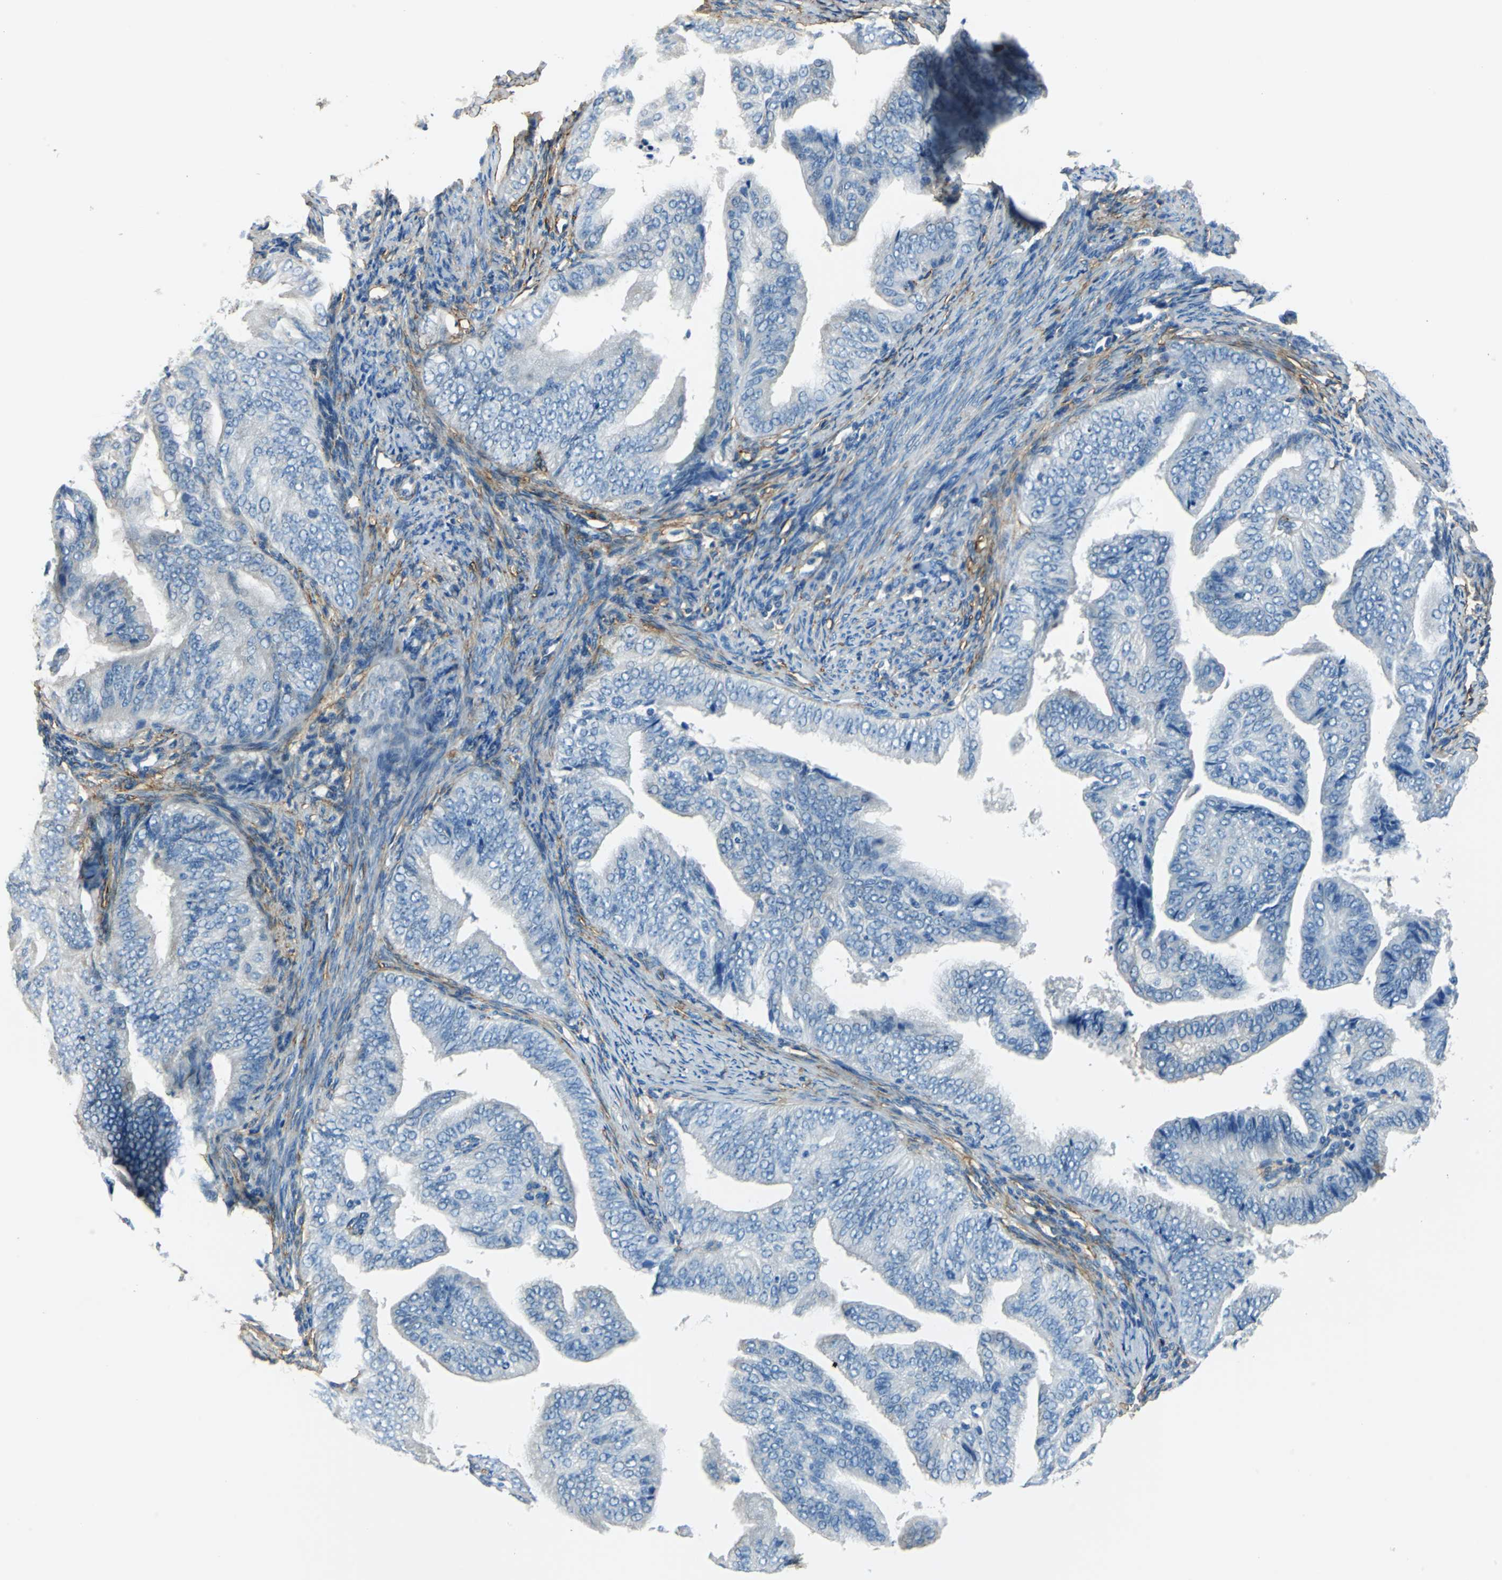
{"staining": {"intensity": "negative", "quantity": "none", "location": "none"}, "tissue": "endometrial cancer", "cell_type": "Tumor cells", "image_type": "cancer", "snomed": [{"axis": "morphology", "description": "Adenocarcinoma, NOS"}, {"axis": "topography", "description": "Endometrium"}], "caption": "The immunohistochemistry (IHC) photomicrograph has no significant positivity in tumor cells of endometrial cancer (adenocarcinoma) tissue.", "gene": "AKAP12", "patient": {"sex": "female", "age": 58}}